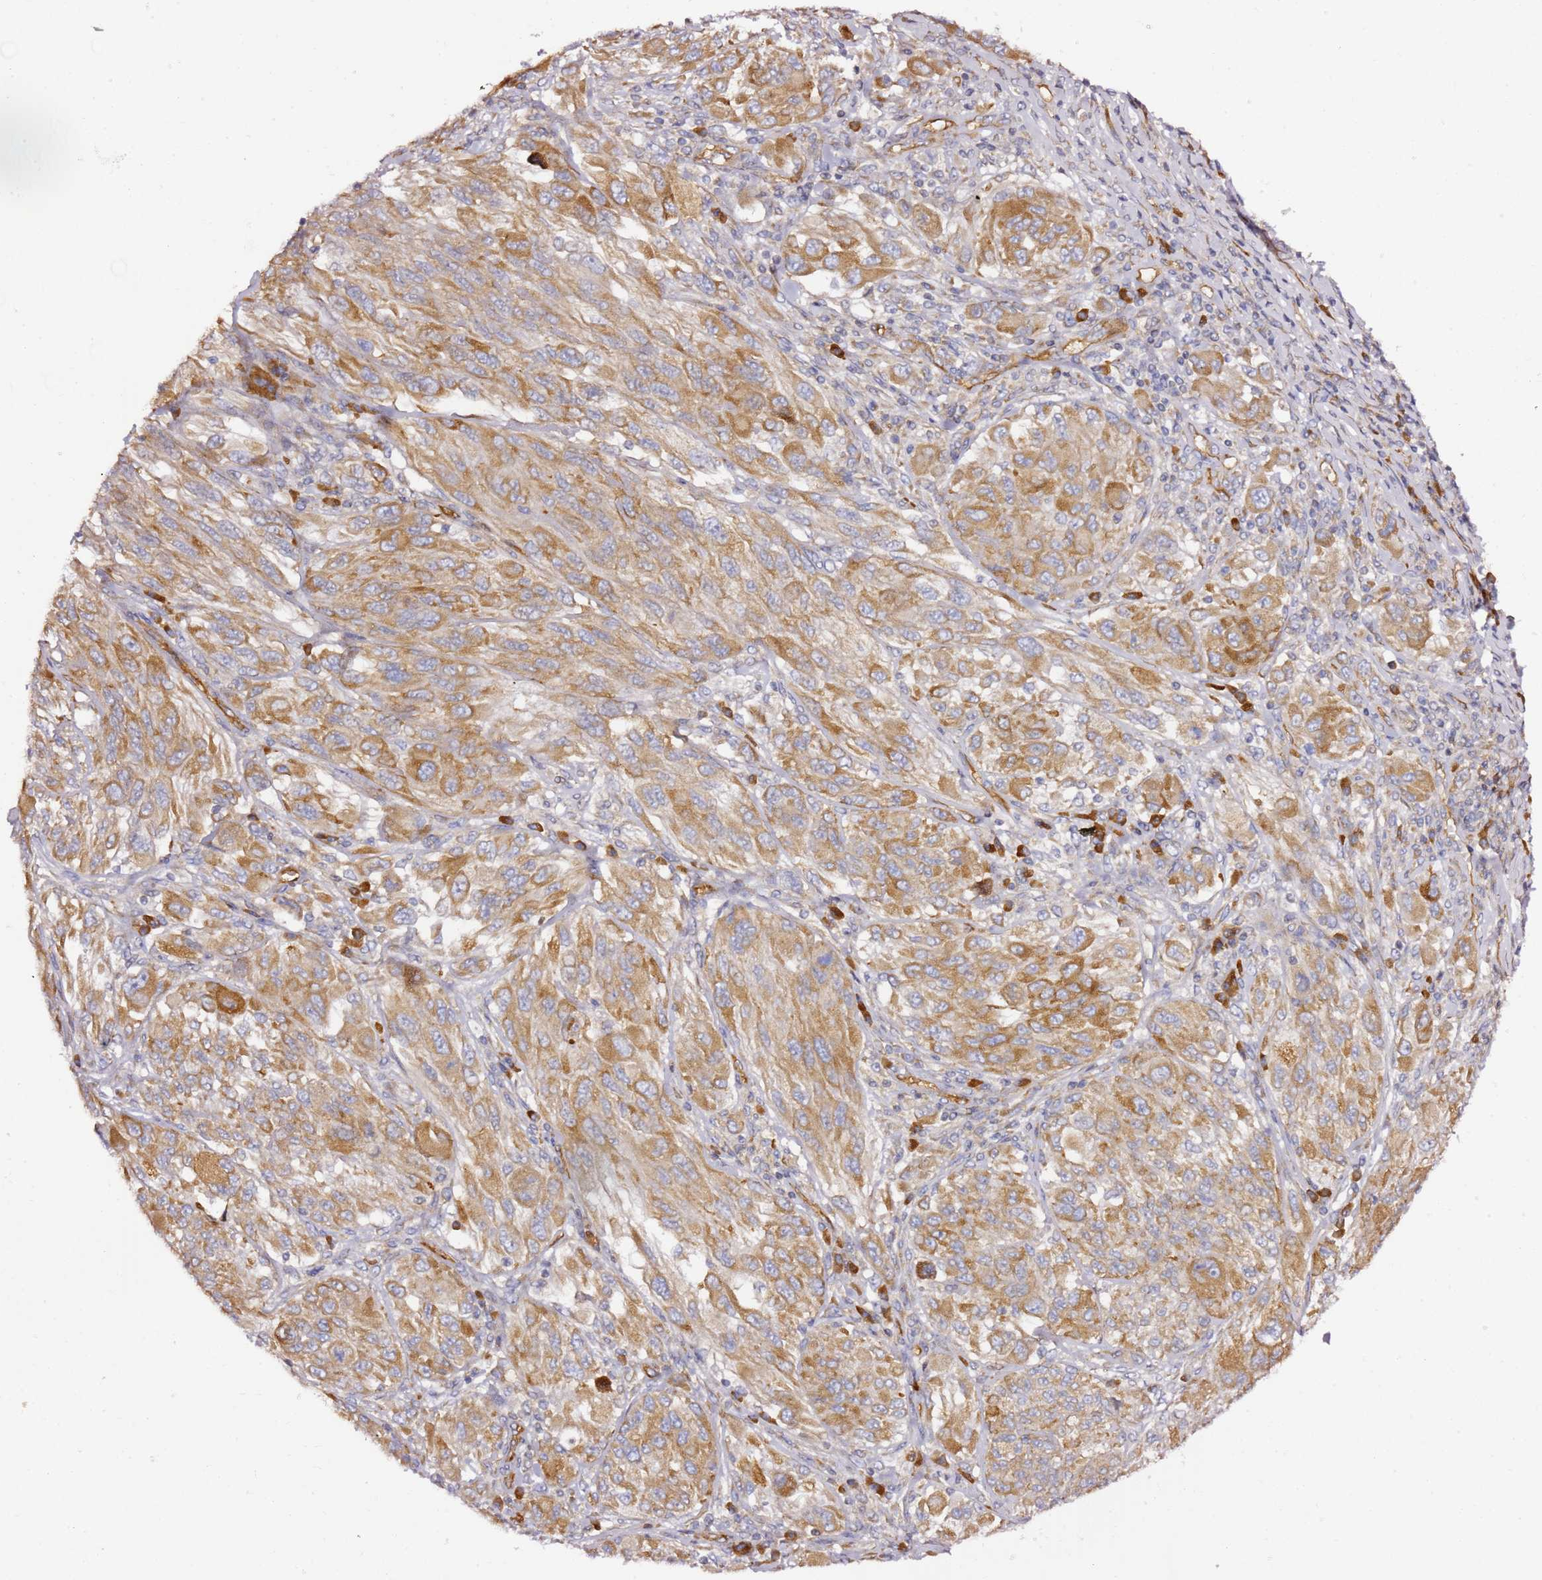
{"staining": {"intensity": "moderate", "quantity": ">75%", "location": "cytoplasmic/membranous"}, "tissue": "melanoma", "cell_type": "Tumor cells", "image_type": "cancer", "snomed": [{"axis": "morphology", "description": "Malignant melanoma, NOS"}, {"axis": "topography", "description": "Skin"}], "caption": "Tumor cells display medium levels of moderate cytoplasmic/membranous expression in approximately >75% of cells in malignant melanoma.", "gene": "KIF7", "patient": {"sex": "female", "age": 91}}